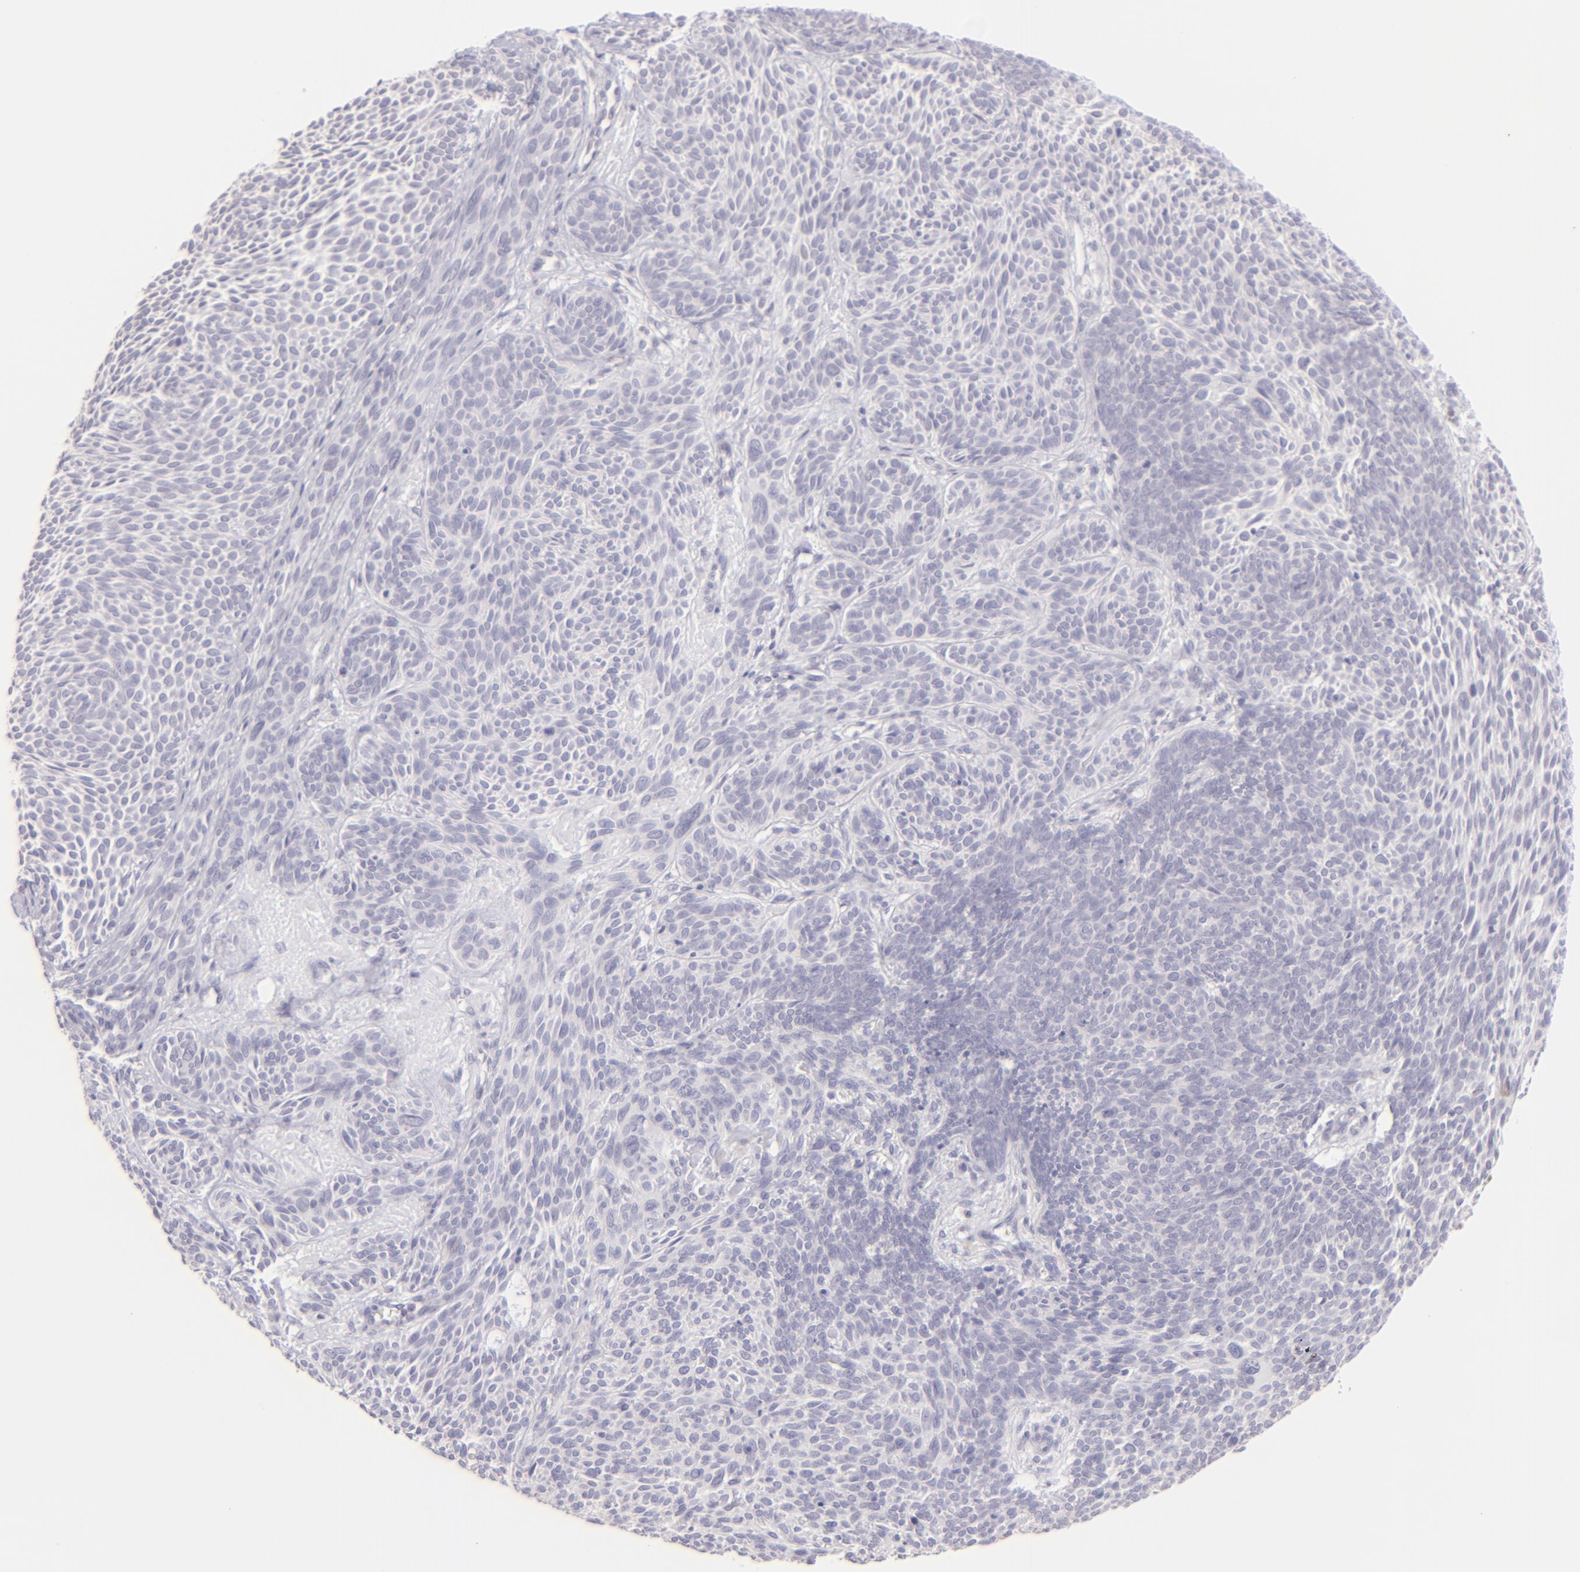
{"staining": {"intensity": "negative", "quantity": "none", "location": "none"}, "tissue": "skin cancer", "cell_type": "Tumor cells", "image_type": "cancer", "snomed": [{"axis": "morphology", "description": "Basal cell carcinoma"}, {"axis": "topography", "description": "Skin"}], "caption": "Tumor cells show no significant protein staining in skin basal cell carcinoma.", "gene": "MAGEA1", "patient": {"sex": "male", "age": 84}}